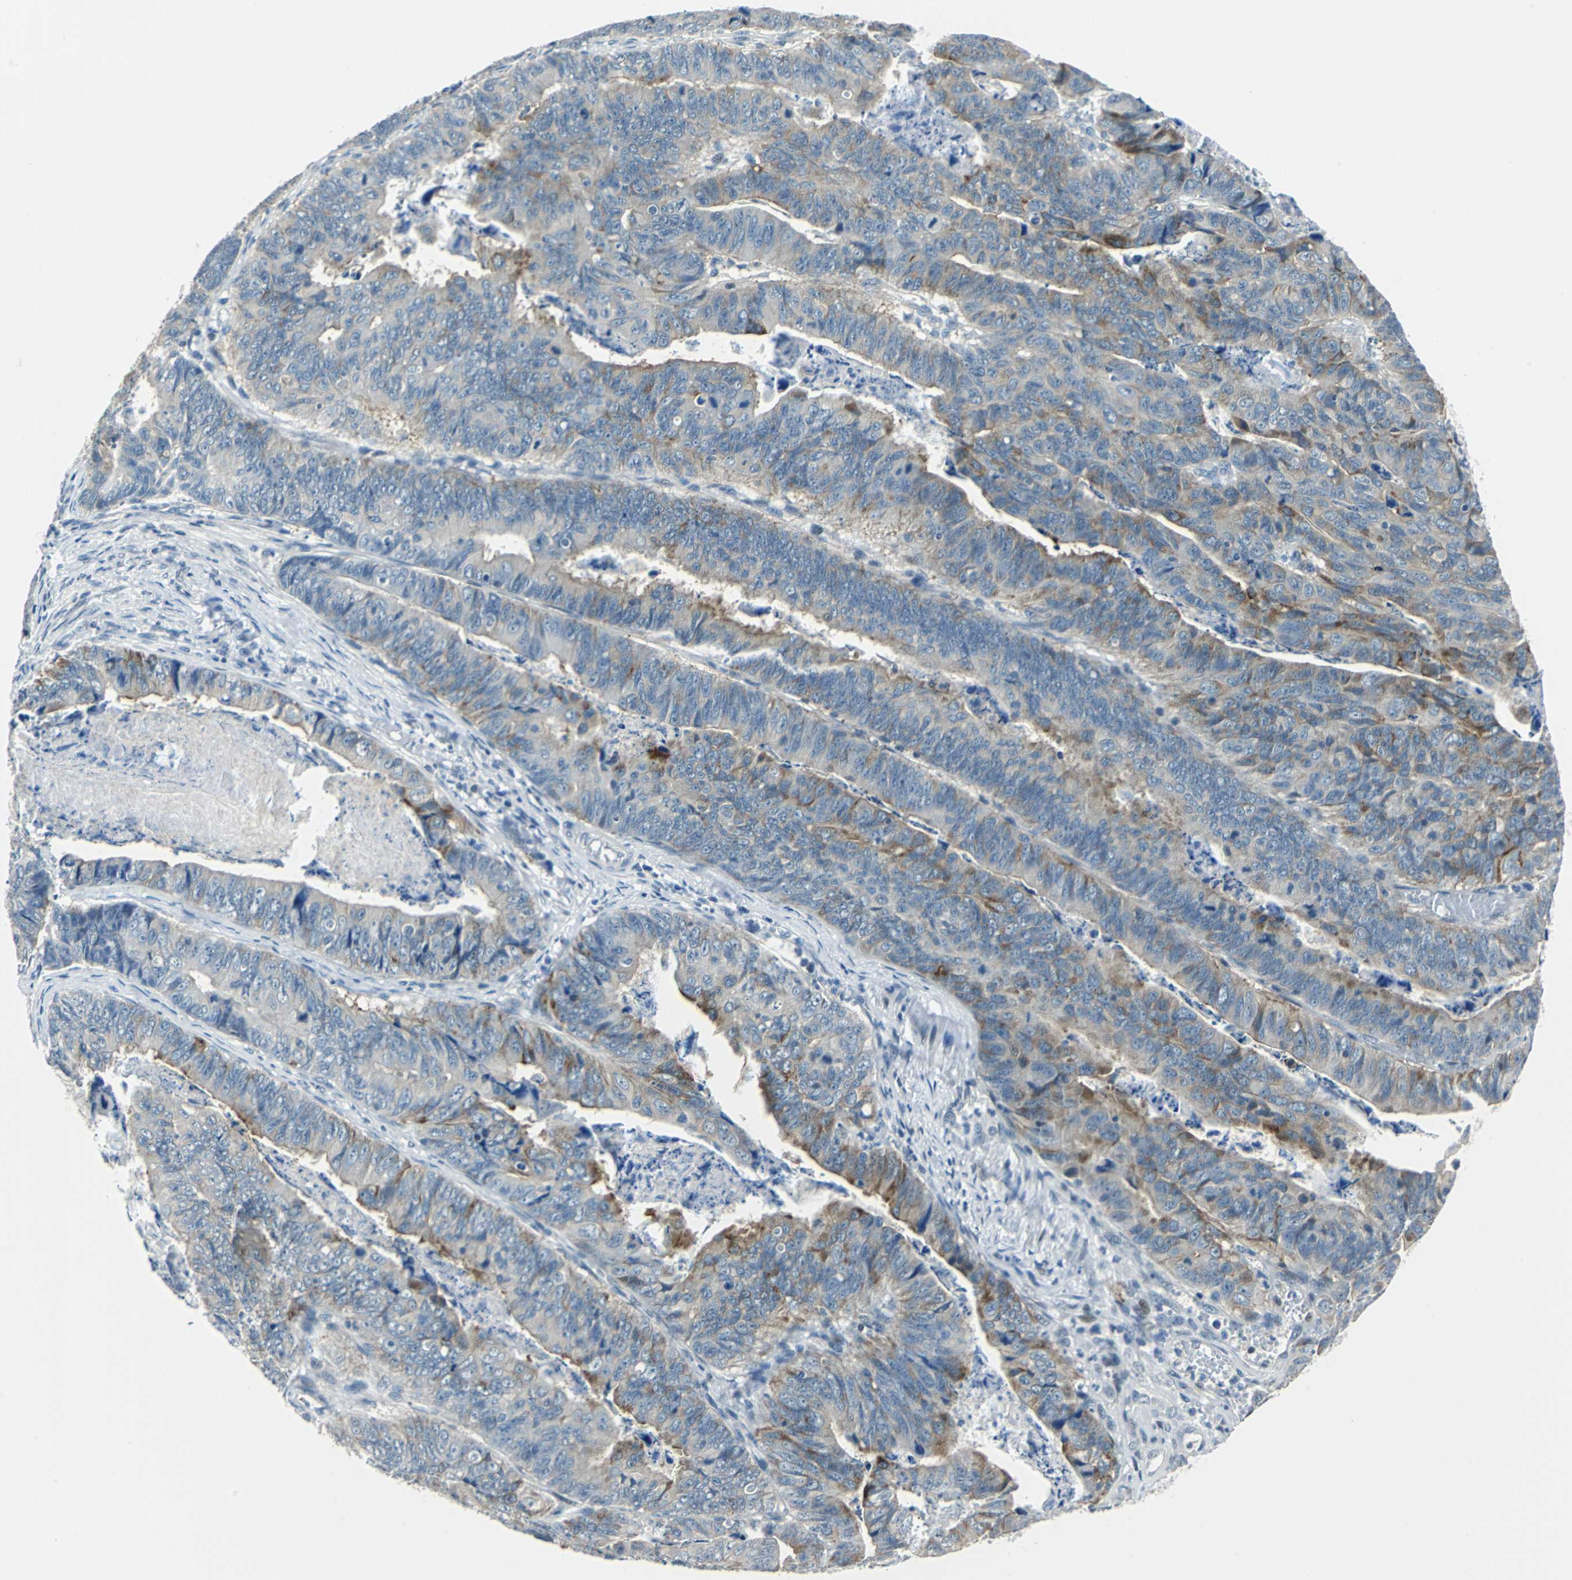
{"staining": {"intensity": "moderate", "quantity": "25%-75%", "location": "cytoplasmic/membranous"}, "tissue": "stomach cancer", "cell_type": "Tumor cells", "image_type": "cancer", "snomed": [{"axis": "morphology", "description": "Adenocarcinoma, NOS"}, {"axis": "topography", "description": "Stomach, lower"}], "caption": "DAB (3,3'-diaminobenzidine) immunohistochemical staining of stomach cancer exhibits moderate cytoplasmic/membranous protein expression in approximately 25%-75% of tumor cells. The staining is performed using DAB brown chromogen to label protein expression. The nuclei are counter-stained blue using hematoxylin.", "gene": "HCFC2", "patient": {"sex": "male", "age": 77}}